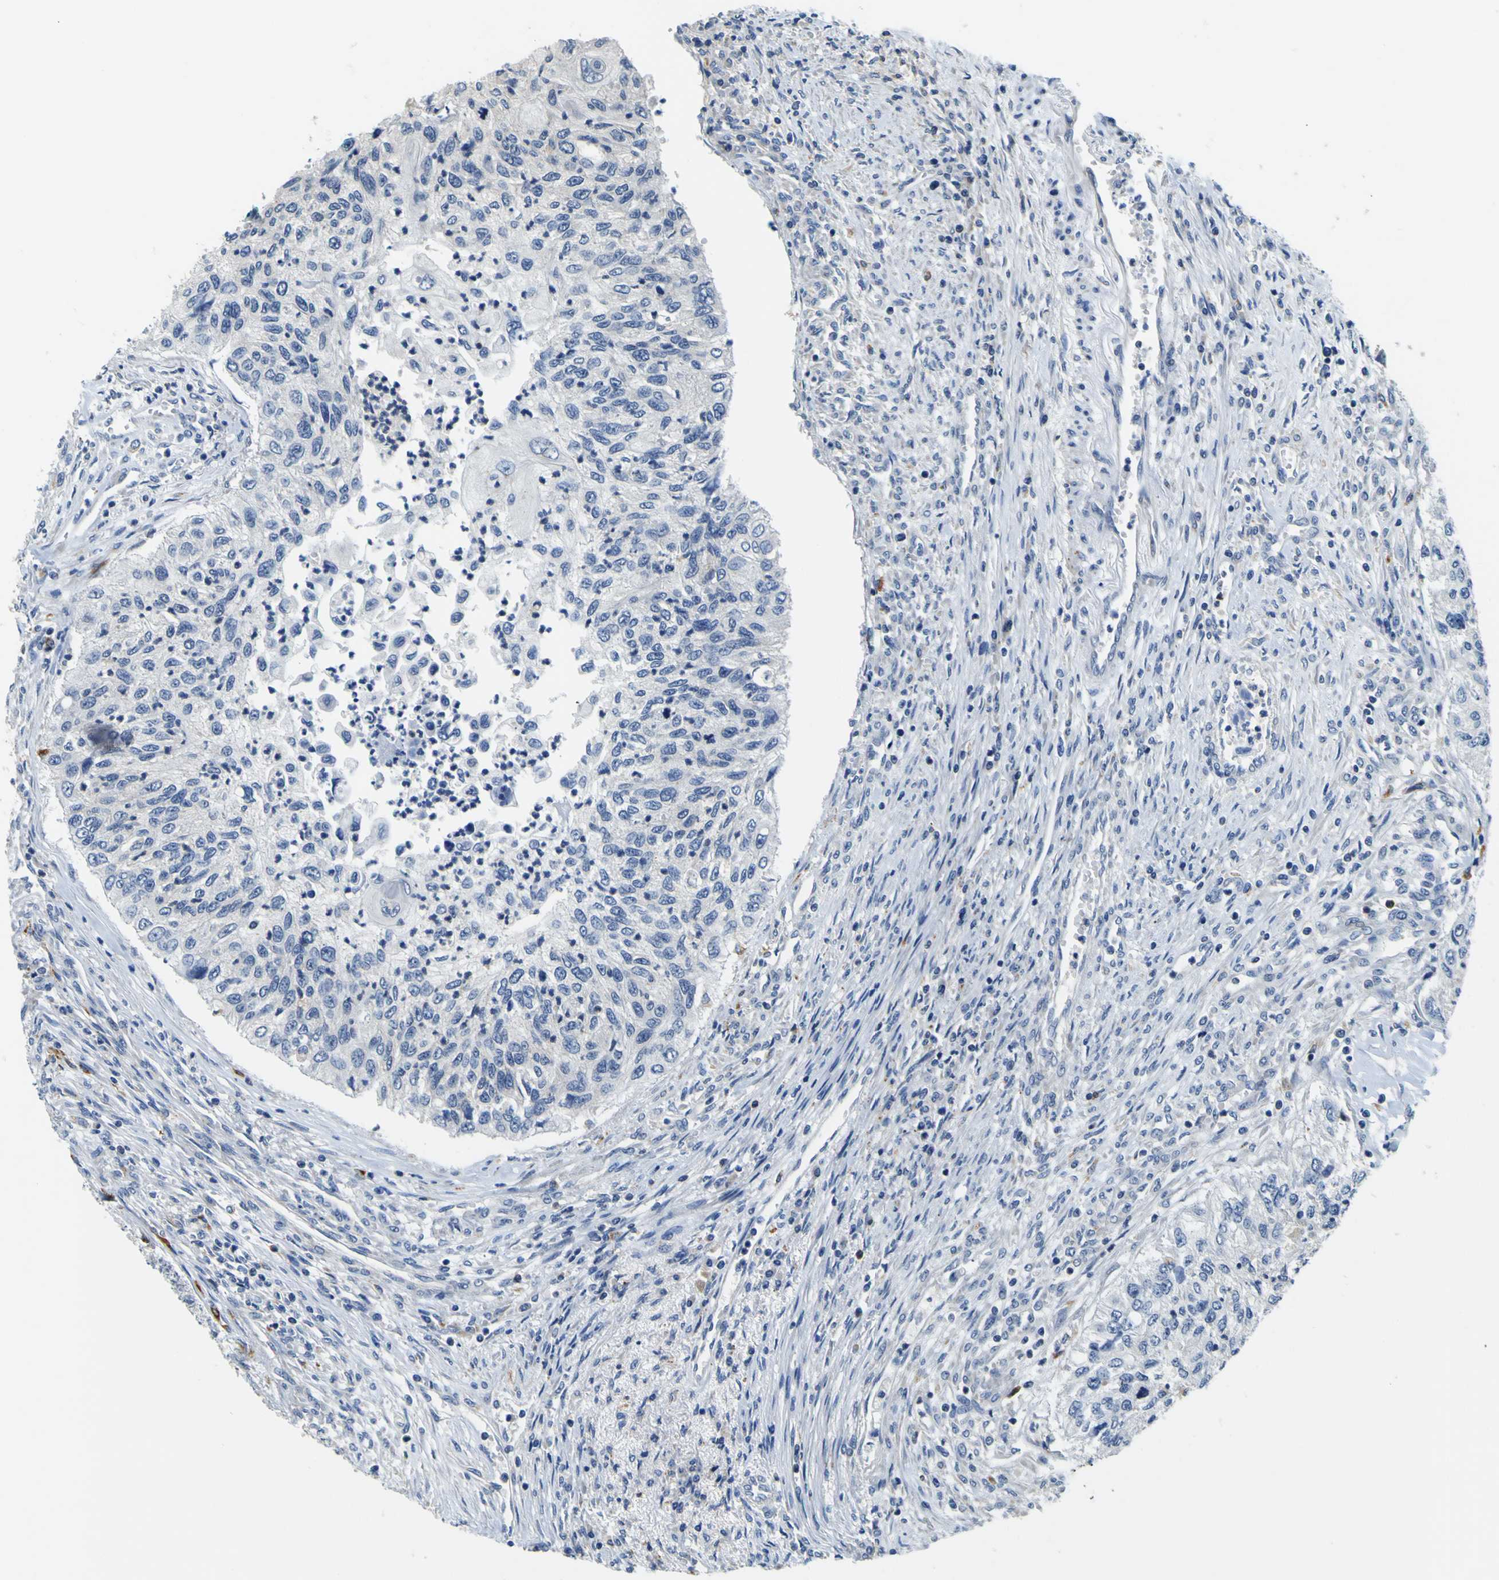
{"staining": {"intensity": "negative", "quantity": "none", "location": "none"}, "tissue": "urothelial cancer", "cell_type": "Tumor cells", "image_type": "cancer", "snomed": [{"axis": "morphology", "description": "Urothelial carcinoma, High grade"}, {"axis": "topography", "description": "Urinary bladder"}], "caption": "Tumor cells are negative for protein expression in human urothelial cancer. (IHC, brightfield microscopy, high magnification).", "gene": "TNIK", "patient": {"sex": "female", "age": 60}}